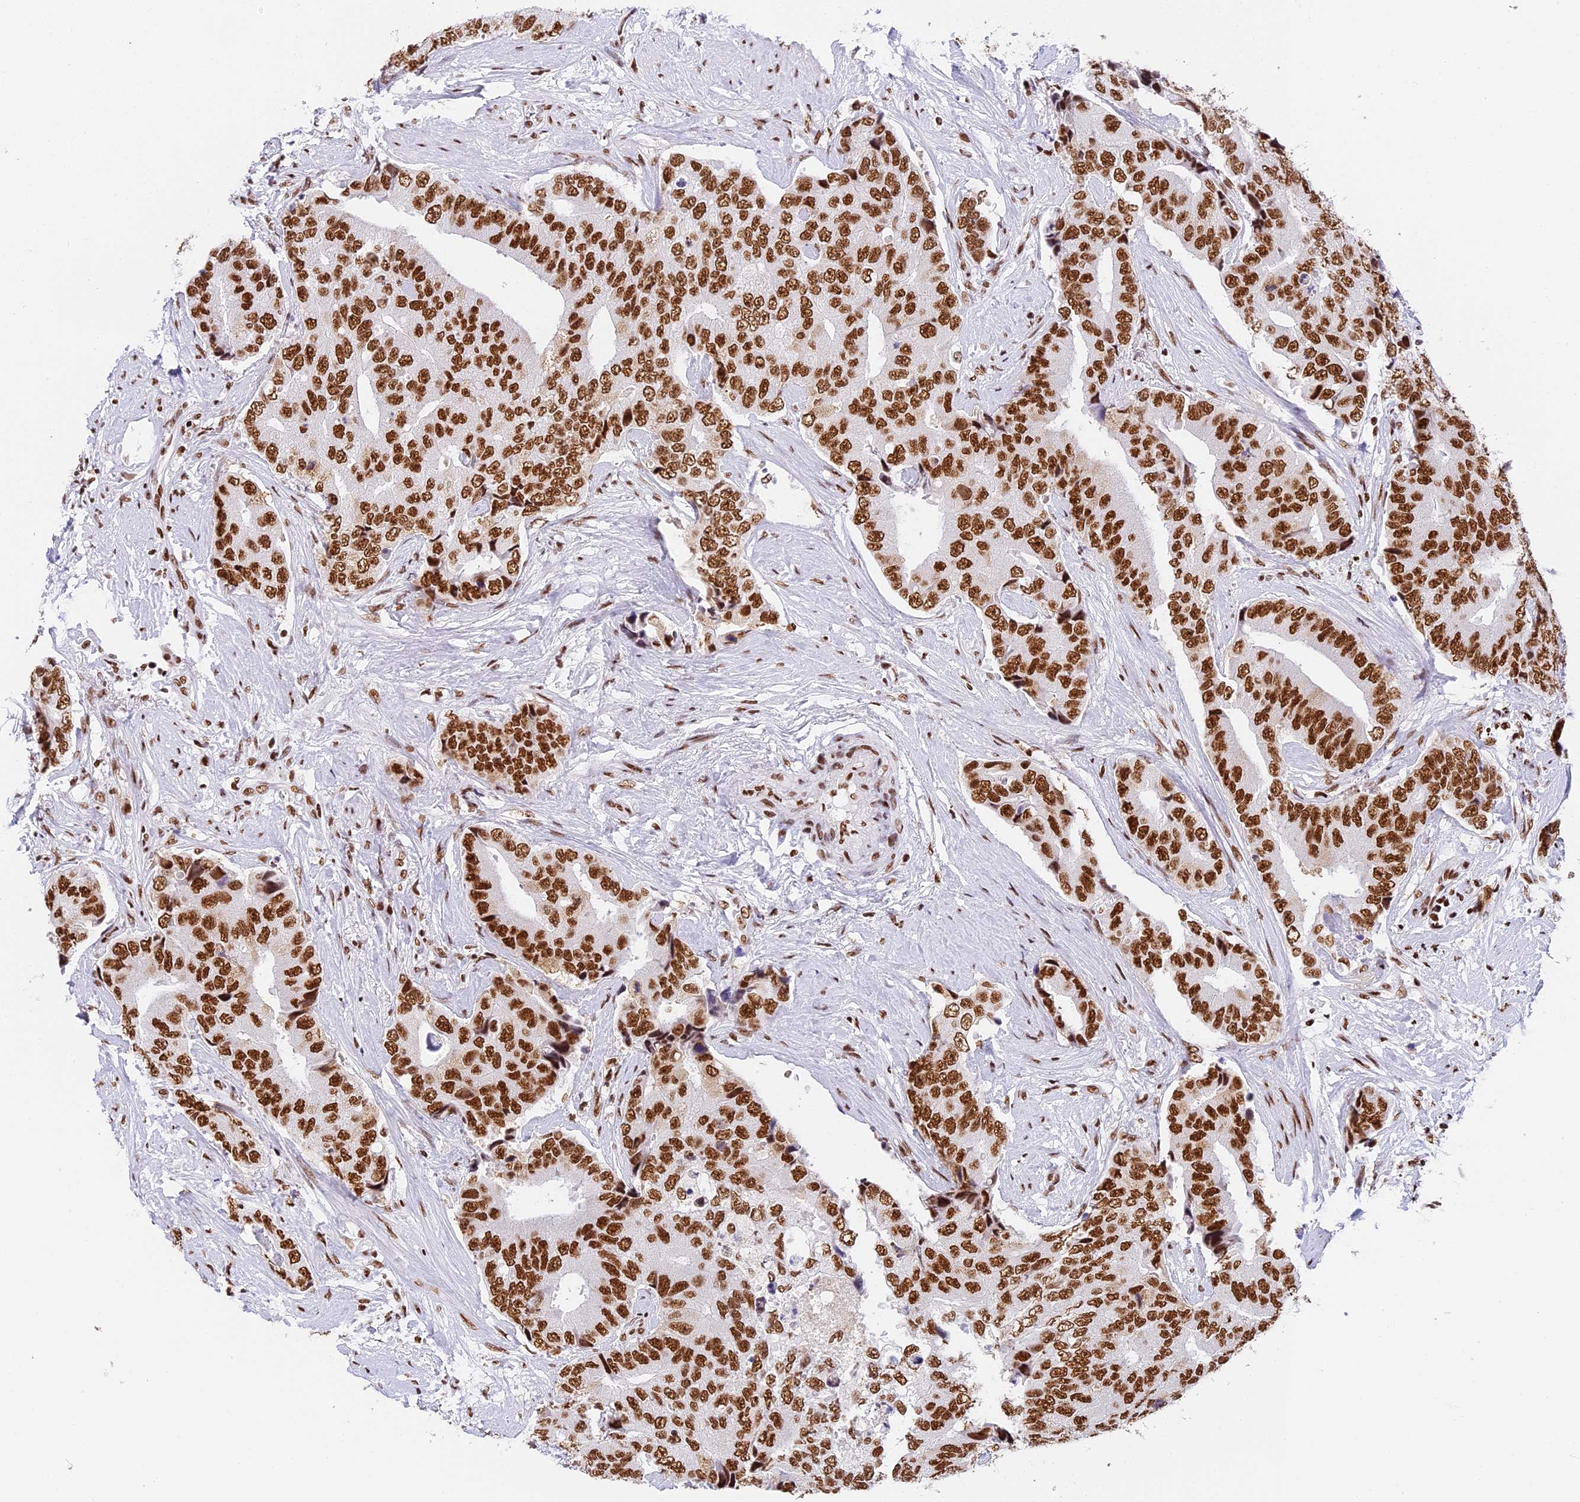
{"staining": {"intensity": "strong", "quantity": ">75%", "location": "nuclear"}, "tissue": "prostate cancer", "cell_type": "Tumor cells", "image_type": "cancer", "snomed": [{"axis": "morphology", "description": "Adenocarcinoma, High grade"}, {"axis": "topography", "description": "Prostate"}], "caption": "Brown immunohistochemical staining in human high-grade adenocarcinoma (prostate) demonstrates strong nuclear staining in approximately >75% of tumor cells.", "gene": "SBNO1", "patient": {"sex": "male", "age": 70}}